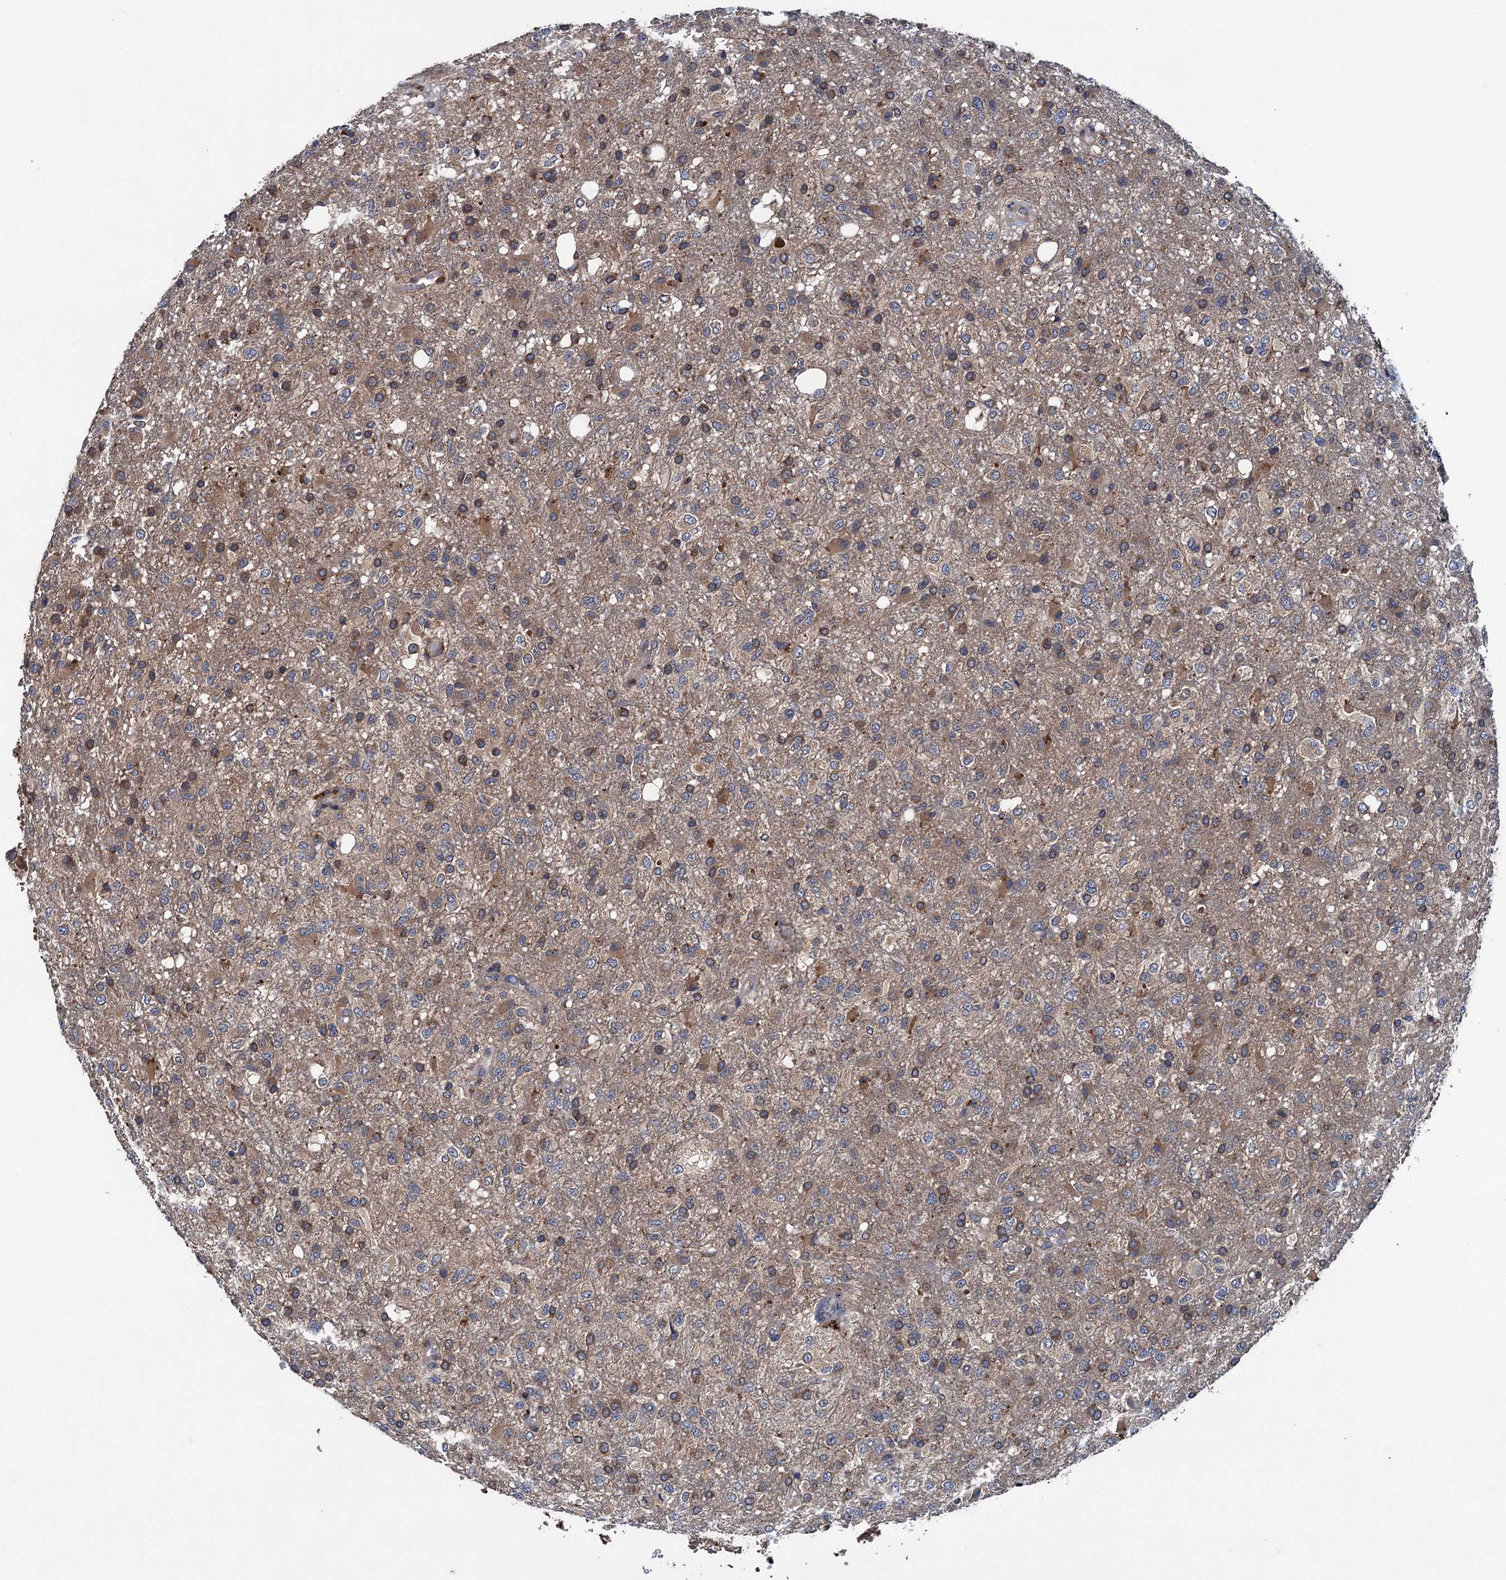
{"staining": {"intensity": "negative", "quantity": "none", "location": "none"}, "tissue": "glioma", "cell_type": "Tumor cells", "image_type": "cancer", "snomed": [{"axis": "morphology", "description": "Glioma, malignant, High grade"}, {"axis": "topography", "description": "Brain"}], "caption": "The histopathology image shows no staining of tumor cells in glioma.", "gene": "BLTP3B", "patient": {"sex": "female", "age": 74}}